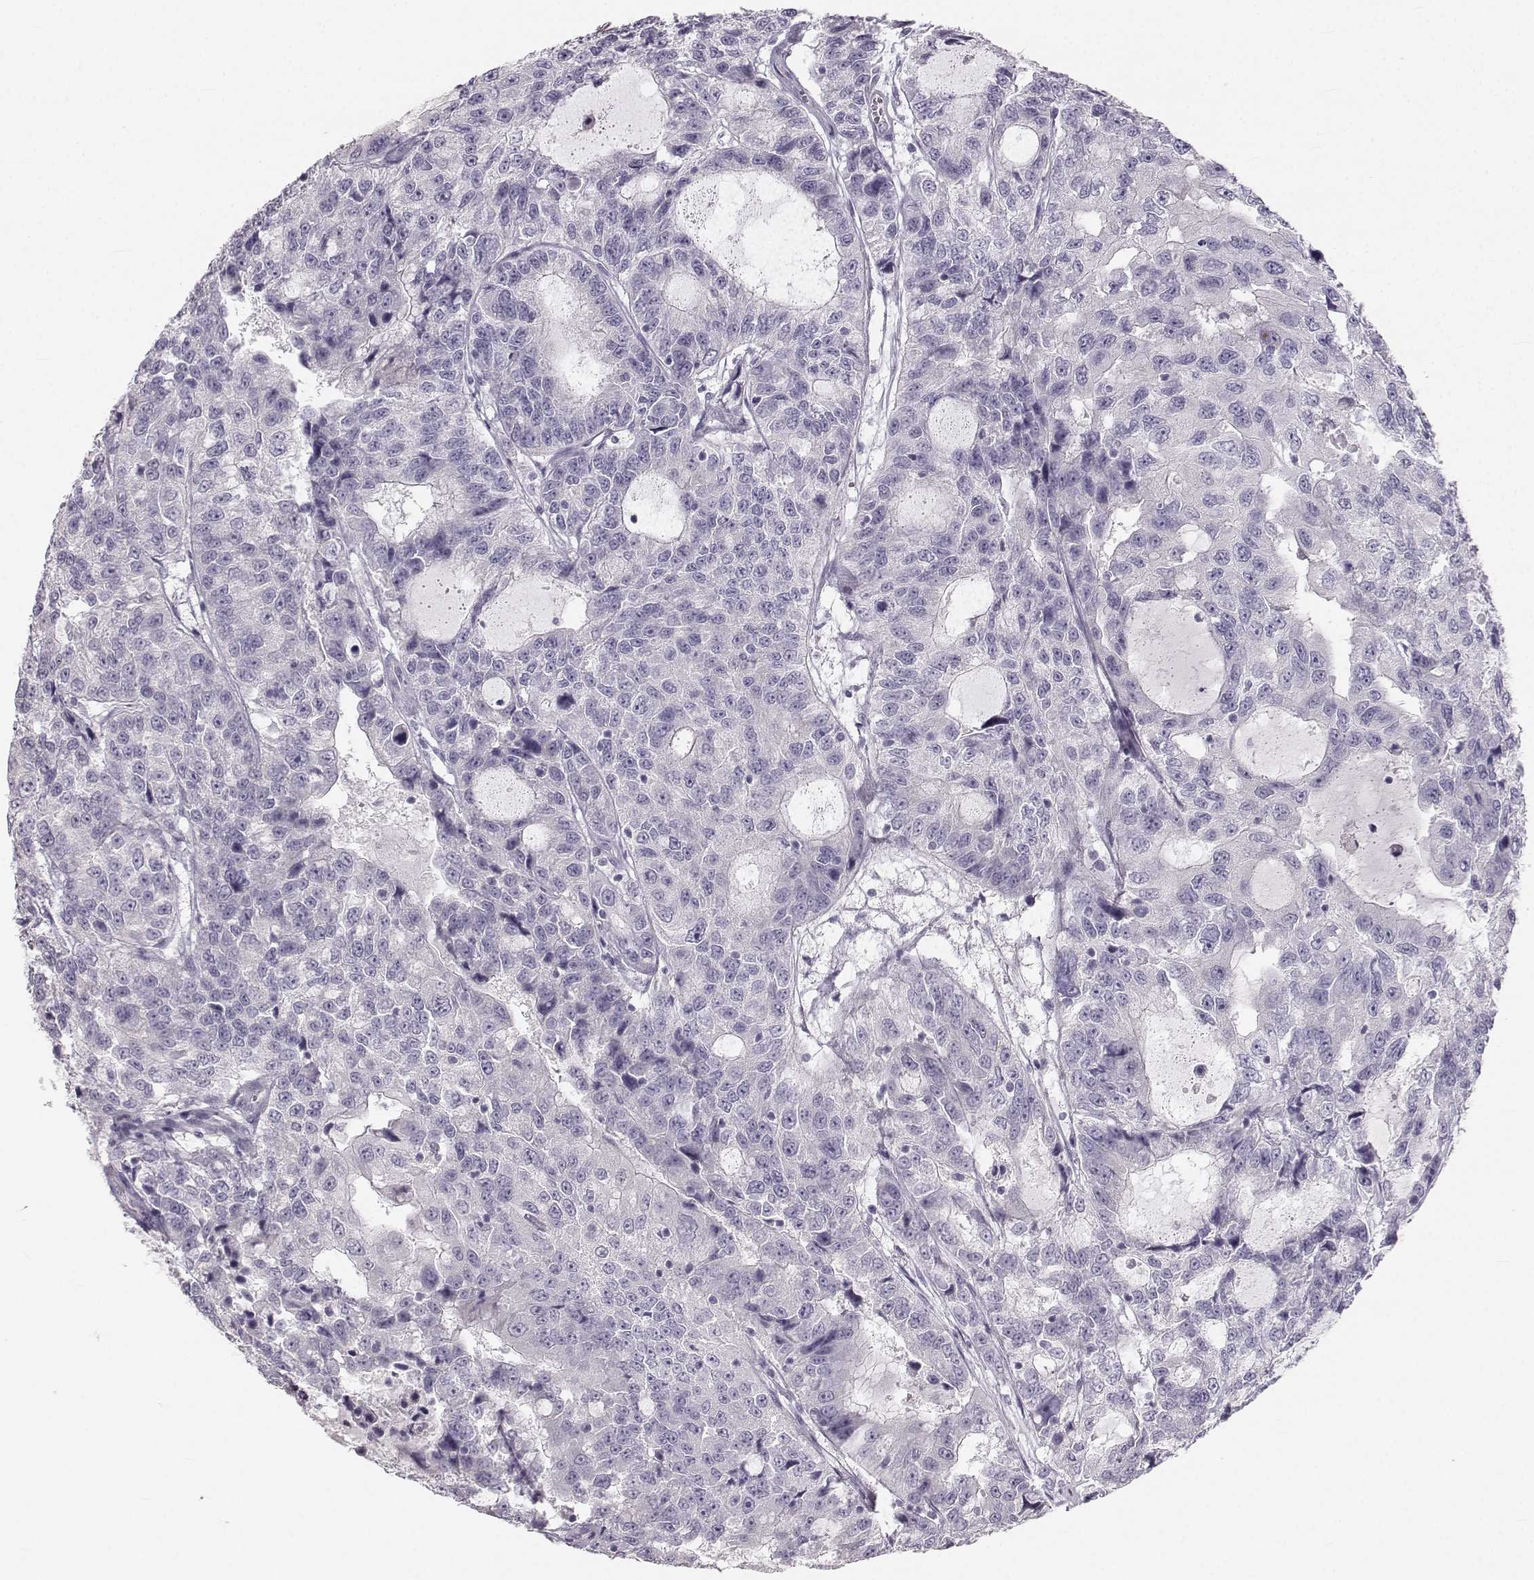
{"staining": {"intensity": "negative", "quantity": "none", "location": "none"}, "tissue": "urothelial cancer", "cell_type": "Tumor cells", "image_type": "cancer", "snomed": [{"axis": "morphology", "description": "Urothelial carcinoma, NOS"}, {"axis": "morphology", "description": "Urothelial carcinoma, High grade"}, {"axis": "topography", "description": "Urinary bladder"}], "caption": "Tumor cells are negative for brown protein staining in urothelial cancer.", "gene": "OIP5", "patient": {"sex": "female", "age": 73}}